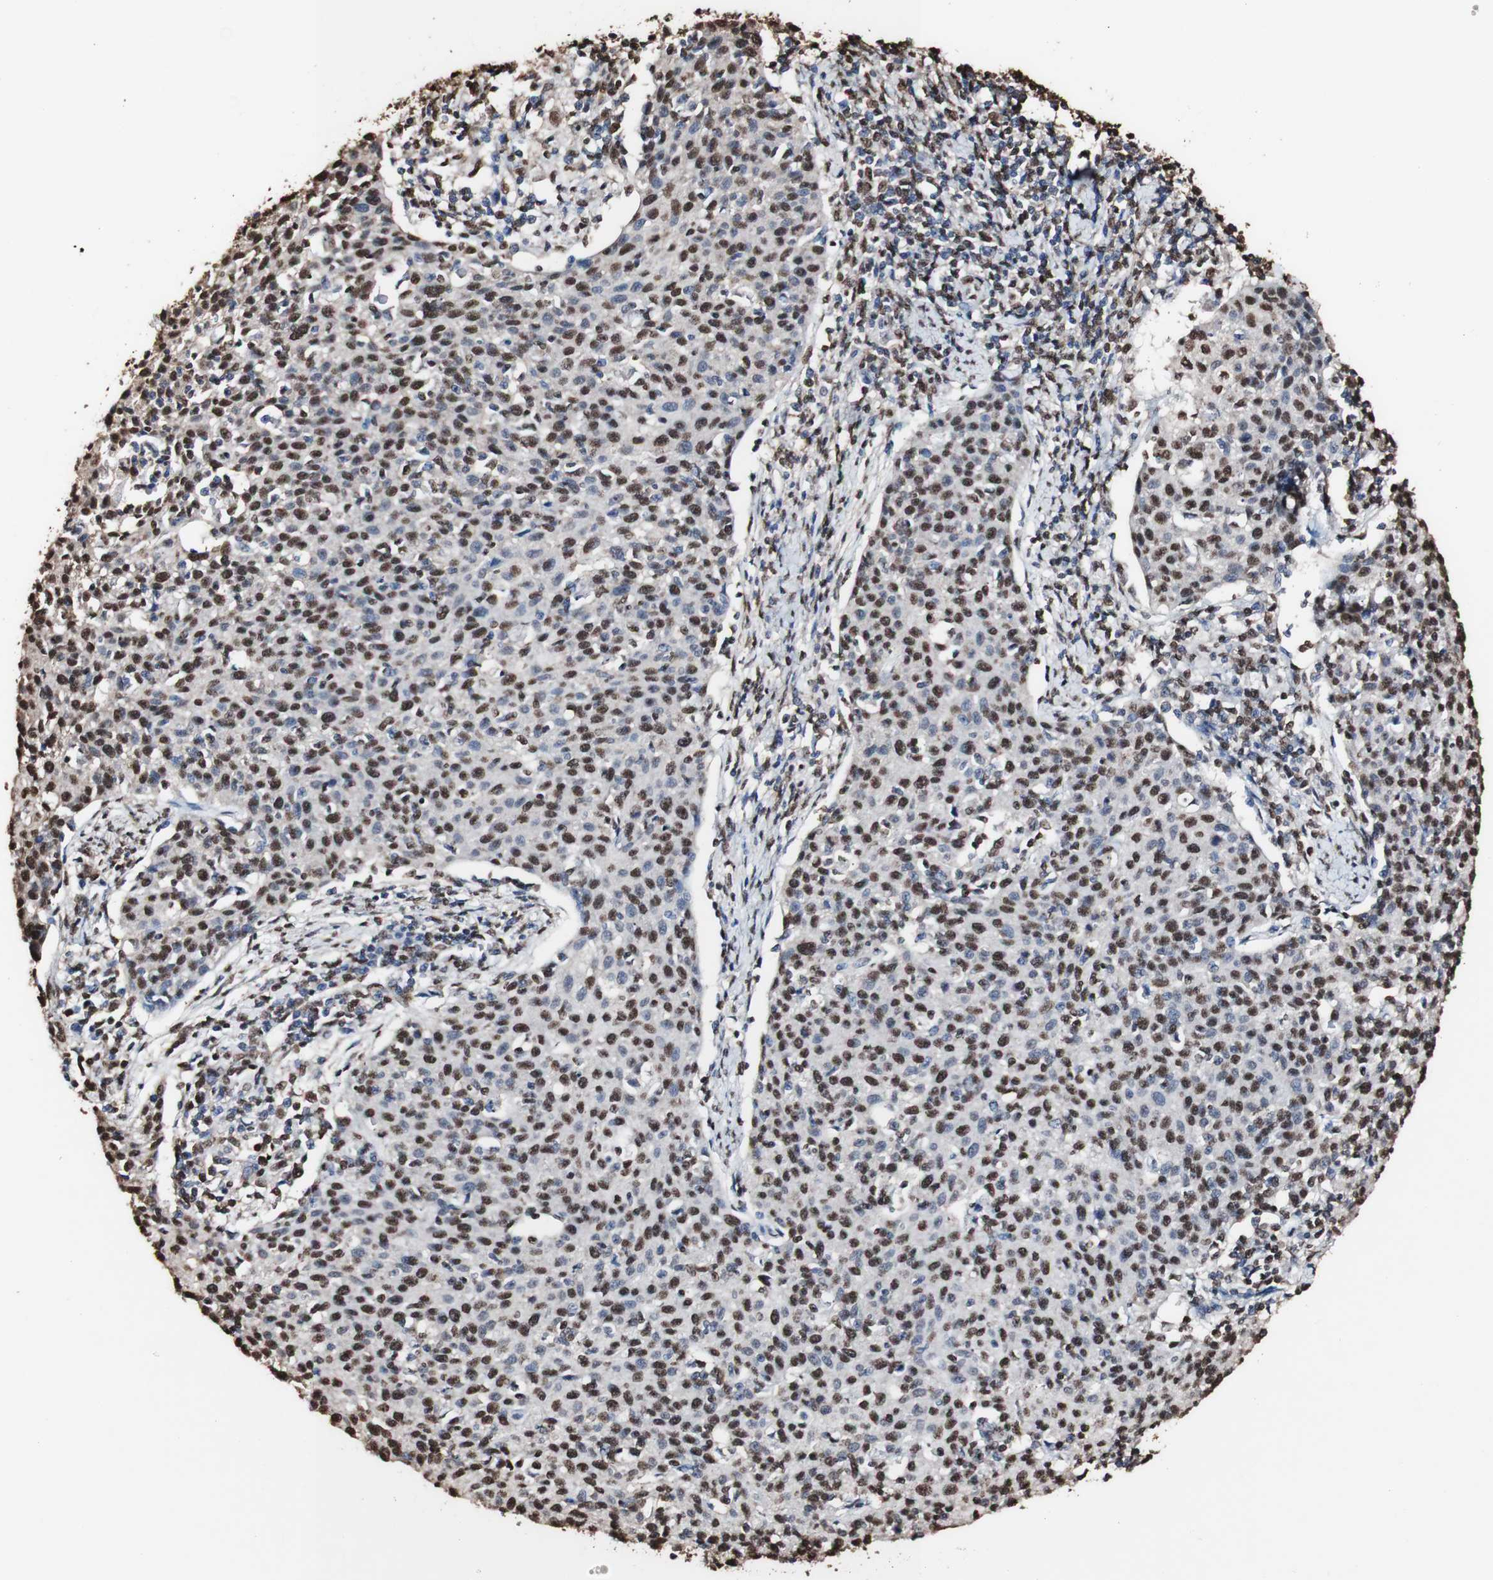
{"staining": {"intensity": "strong", "quantity": "25%-75%", "location": "cytoplasmic/membranous,nuclear"}, "tissue": "cervical cancer", "cell_type": "Tumor cells", "image_type": "cancer", "snomed": [{"axis": "morphology", "description": "Squamous cell carcinoma, NOS"}, {"axis": "topography", "description": "Cervix"}], "caption": "Immunohistochemistry micrograph of neoplastic tissue: human cervical squamous cell carcinoma stained using immunohistochemistry shows high levels of strong protein expression localized specifically in the cytoplasmic/membranous and nuclear of tumor cells, appearing as a cytoplasmic/membranous and nuclear brown color.", "gene": "PIDD1", "patient": {"sex": "female", "age": 38}}